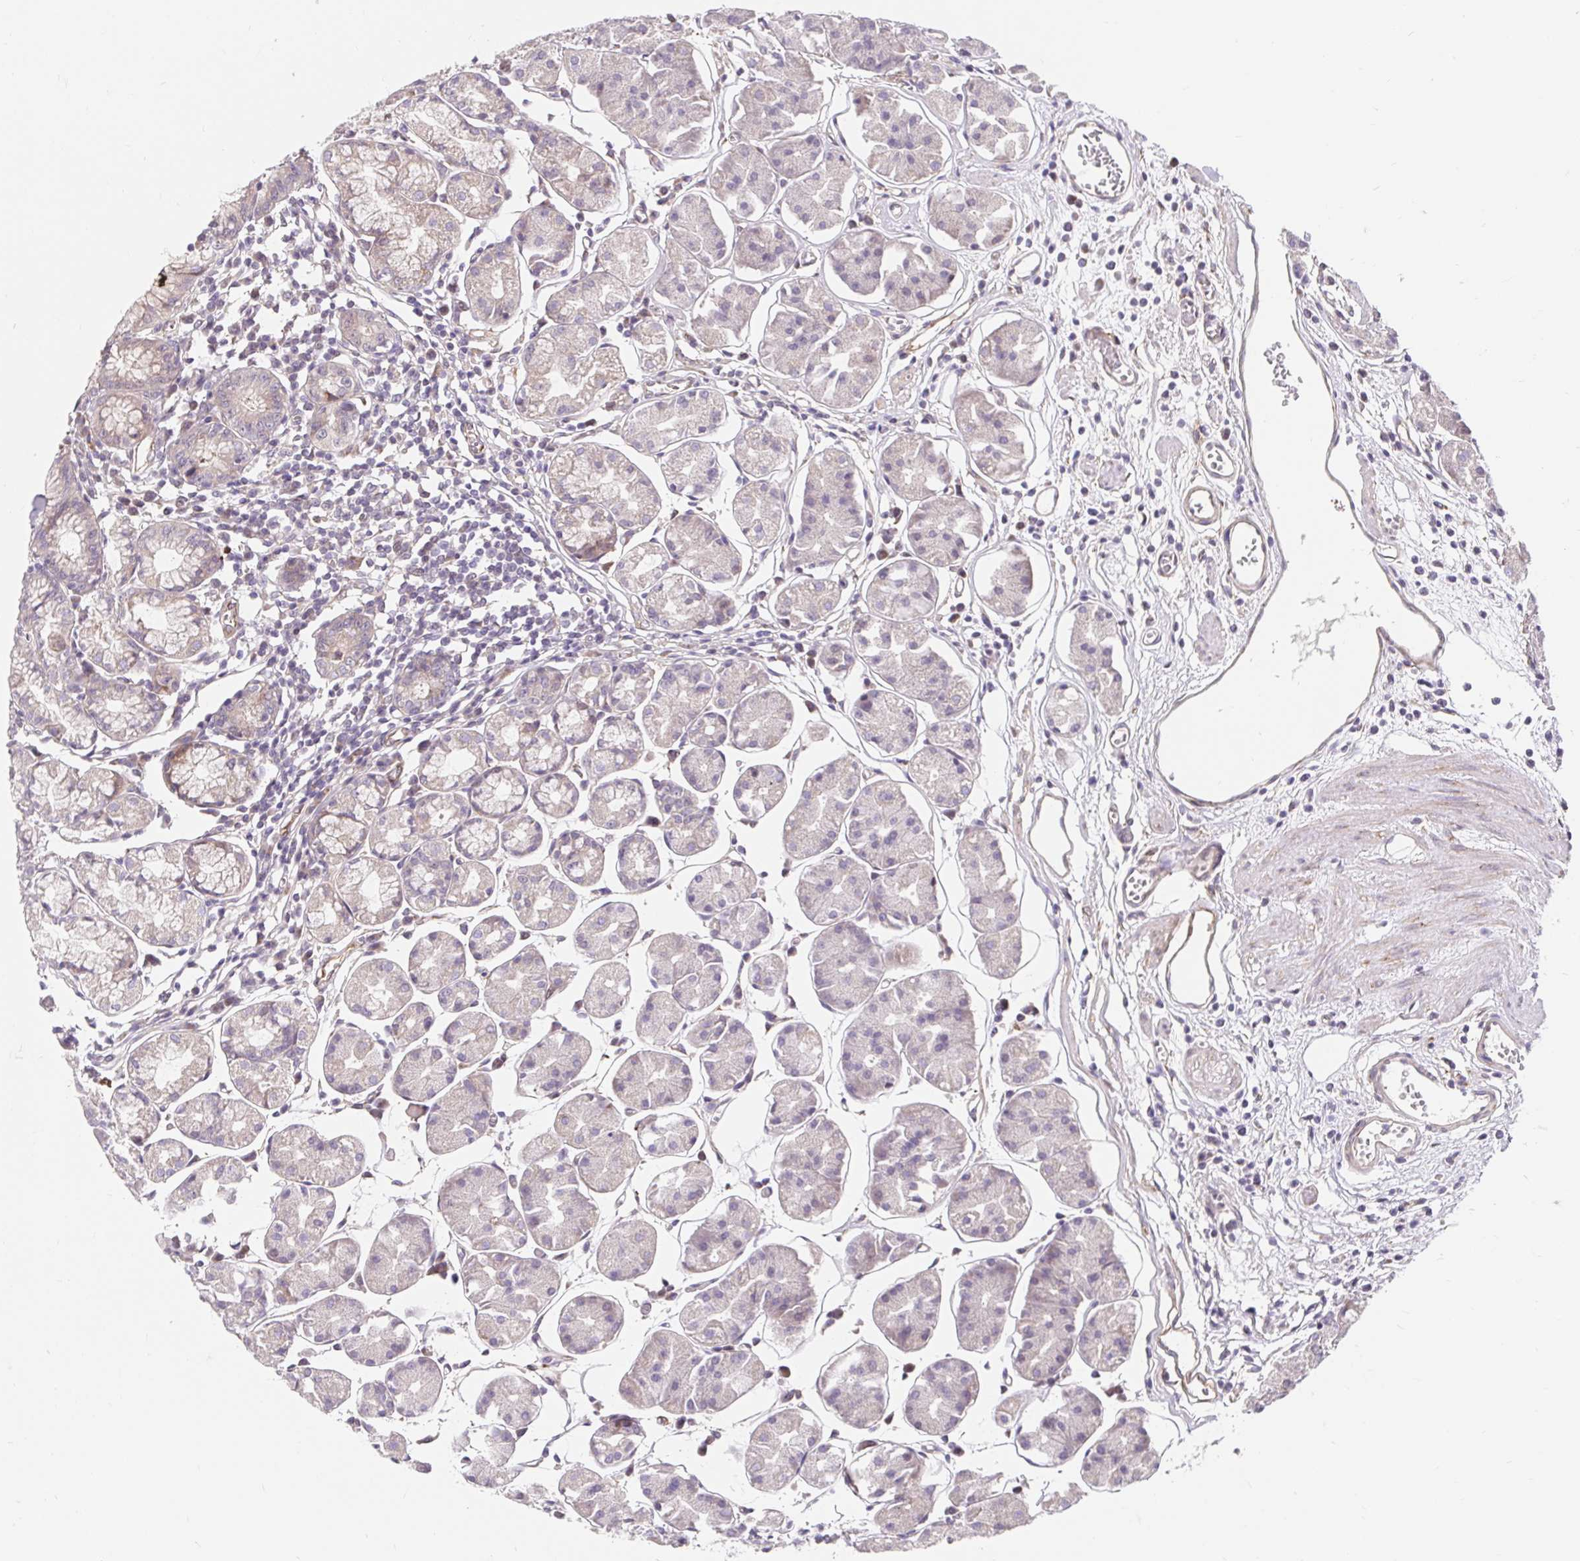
{"staining": {"intensity": "moderate", "quantity": "<25%", "location": "cytoplasmic/membranous"}, "tissue": "stomach", "cell_type": "Glandular cells", "image_type": "normal", "snomed": [{"axis": "morphology", "description": "Normal tissue, NOS"}, {"axis": "topography", "description": "Stomach"}], "caption": "Human stomach stained for a protein (brown) shows moderate cytoplasmic/membranous positive positivity in about <25% of glandular cells.", "gene": "LYPD5", "patient": {"sex": "male", "age": 55}}